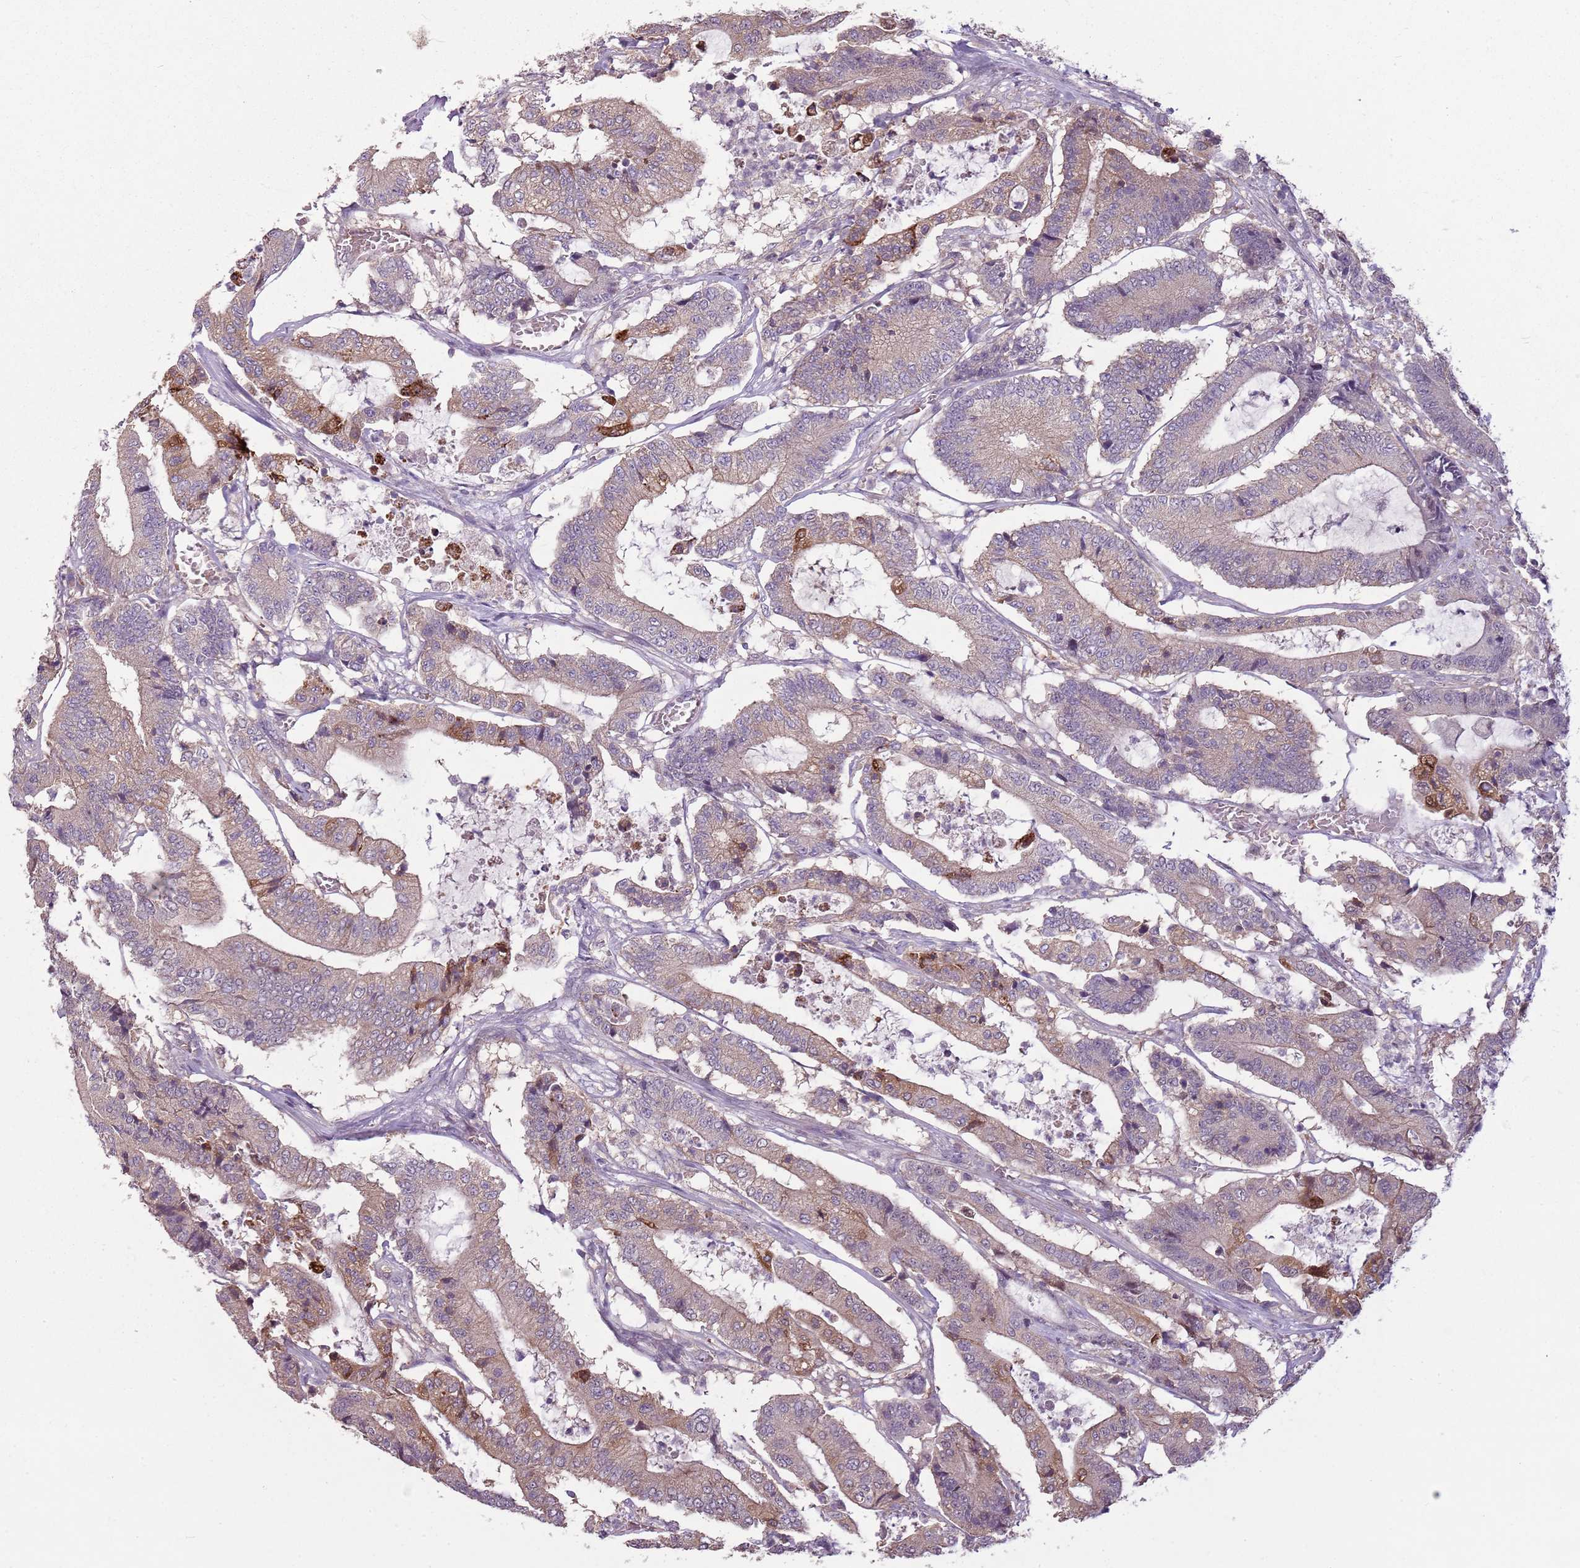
{"staining": {"intensity": "moderate", "quantity": "<25%", "location": "cytoplasmic/membranous"}, "tissue": "colorectal cancer", "cell_type": "Tumor cells", "image_type": "cancer", "snomed": [{"axis": "morphology", "description": "Adenocarcinoma, NOS"}, {"axis": "topography", "description": "Colon"}], "caption": "Moderate cytoplasmic/membranous protein positivity is identified in approximately <25% of tumor cells in colorectal cancer. Nuclei are stained in blue.", "gene": "TEKT4", "patient": {"sex": "female", "age": 84}}